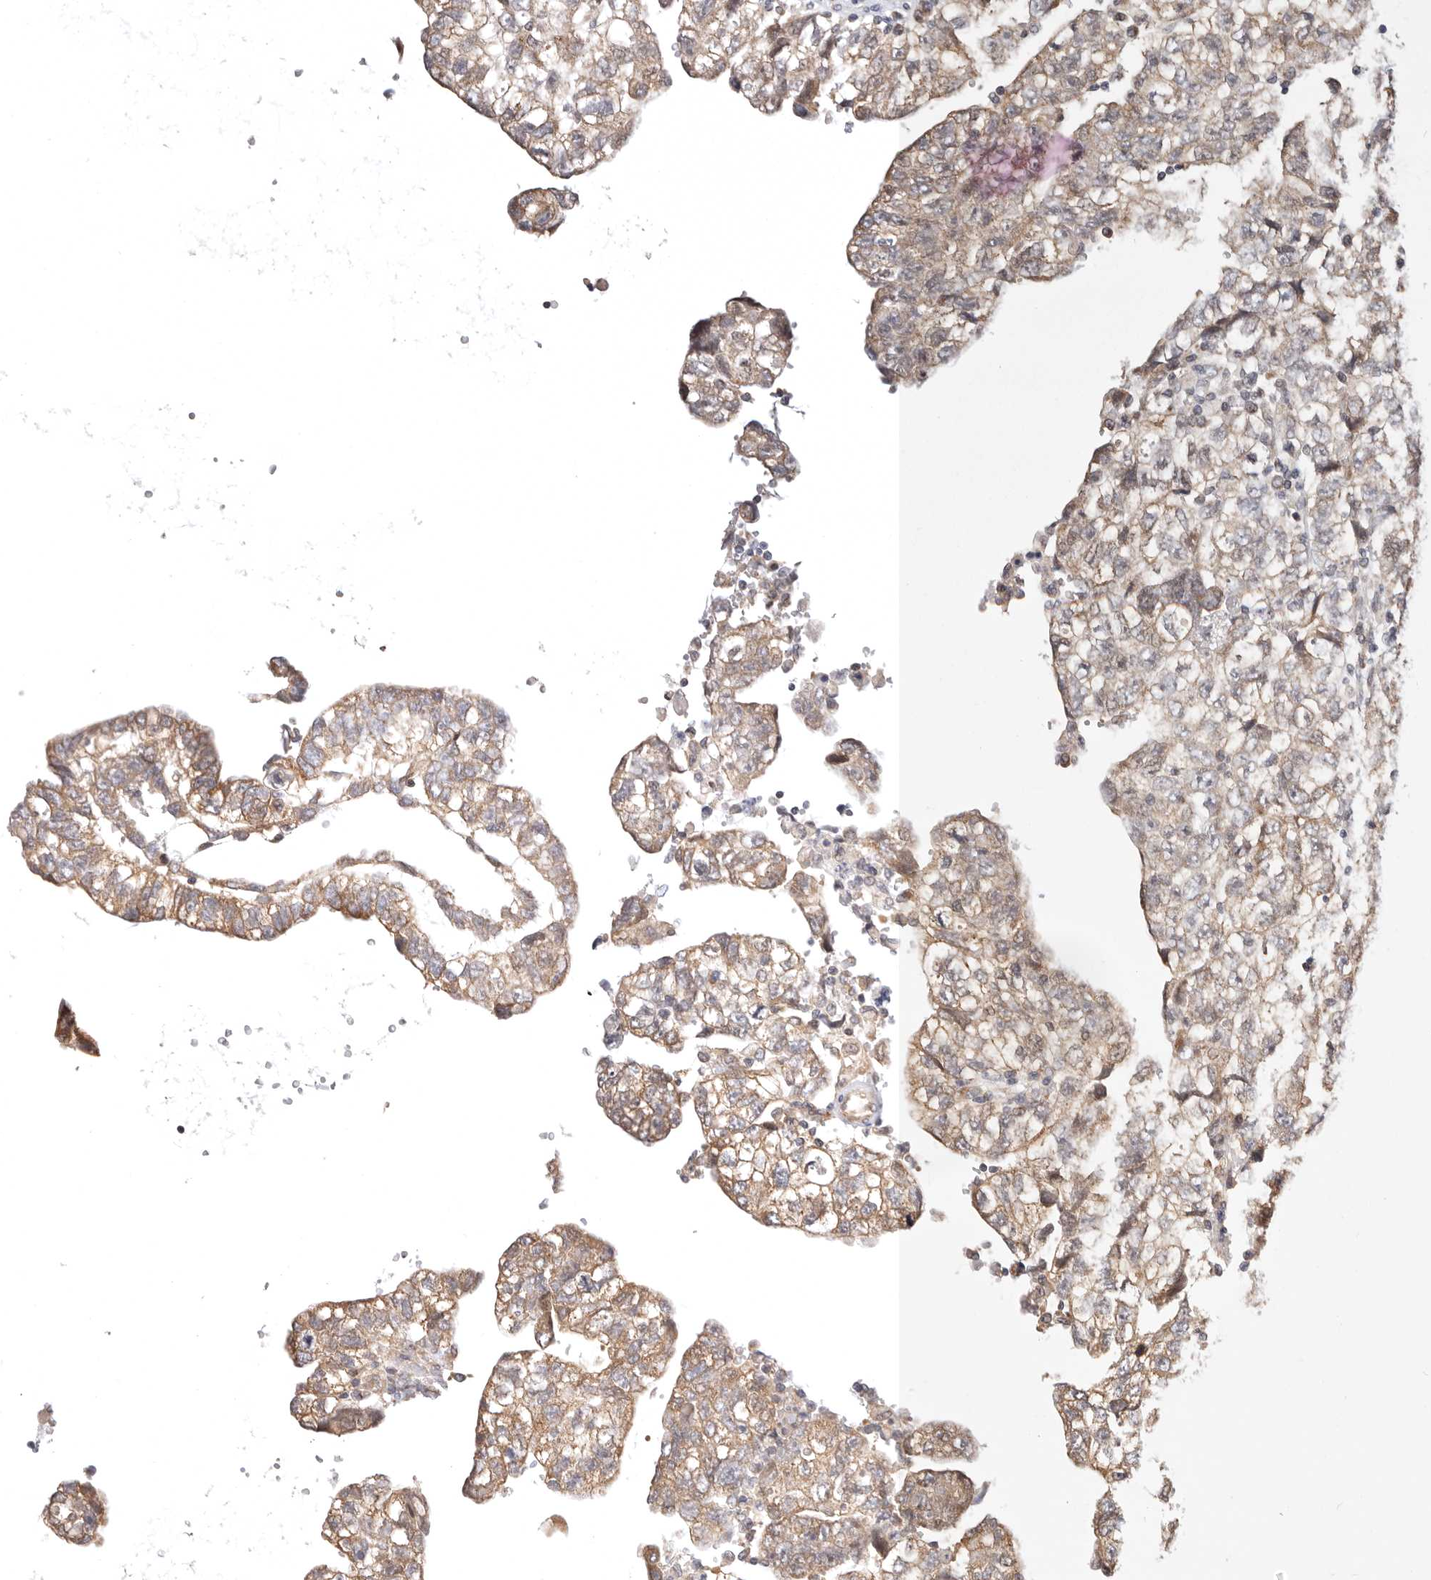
{"staining": {"intensity": "moderate", "quantity": "25%-75%", "location": "cytoplasmic/membranous"}, "tissue": "testis cancer", "cell_type": "Tumor cells", "image_type": "cancer", "snomed": [{"axis": "morphology", "description": "Carcinoma, Embryonal, NOS"}, {"axis": "topography", "description": "Testis"}], "caption": "A micrograph of human testis cancer stained for a protein displays moderate cytoplasmic/membranous brown staining in tumor cells.", "gene": "KCMF1", "patient": {"sex": "male", "age": 36}}